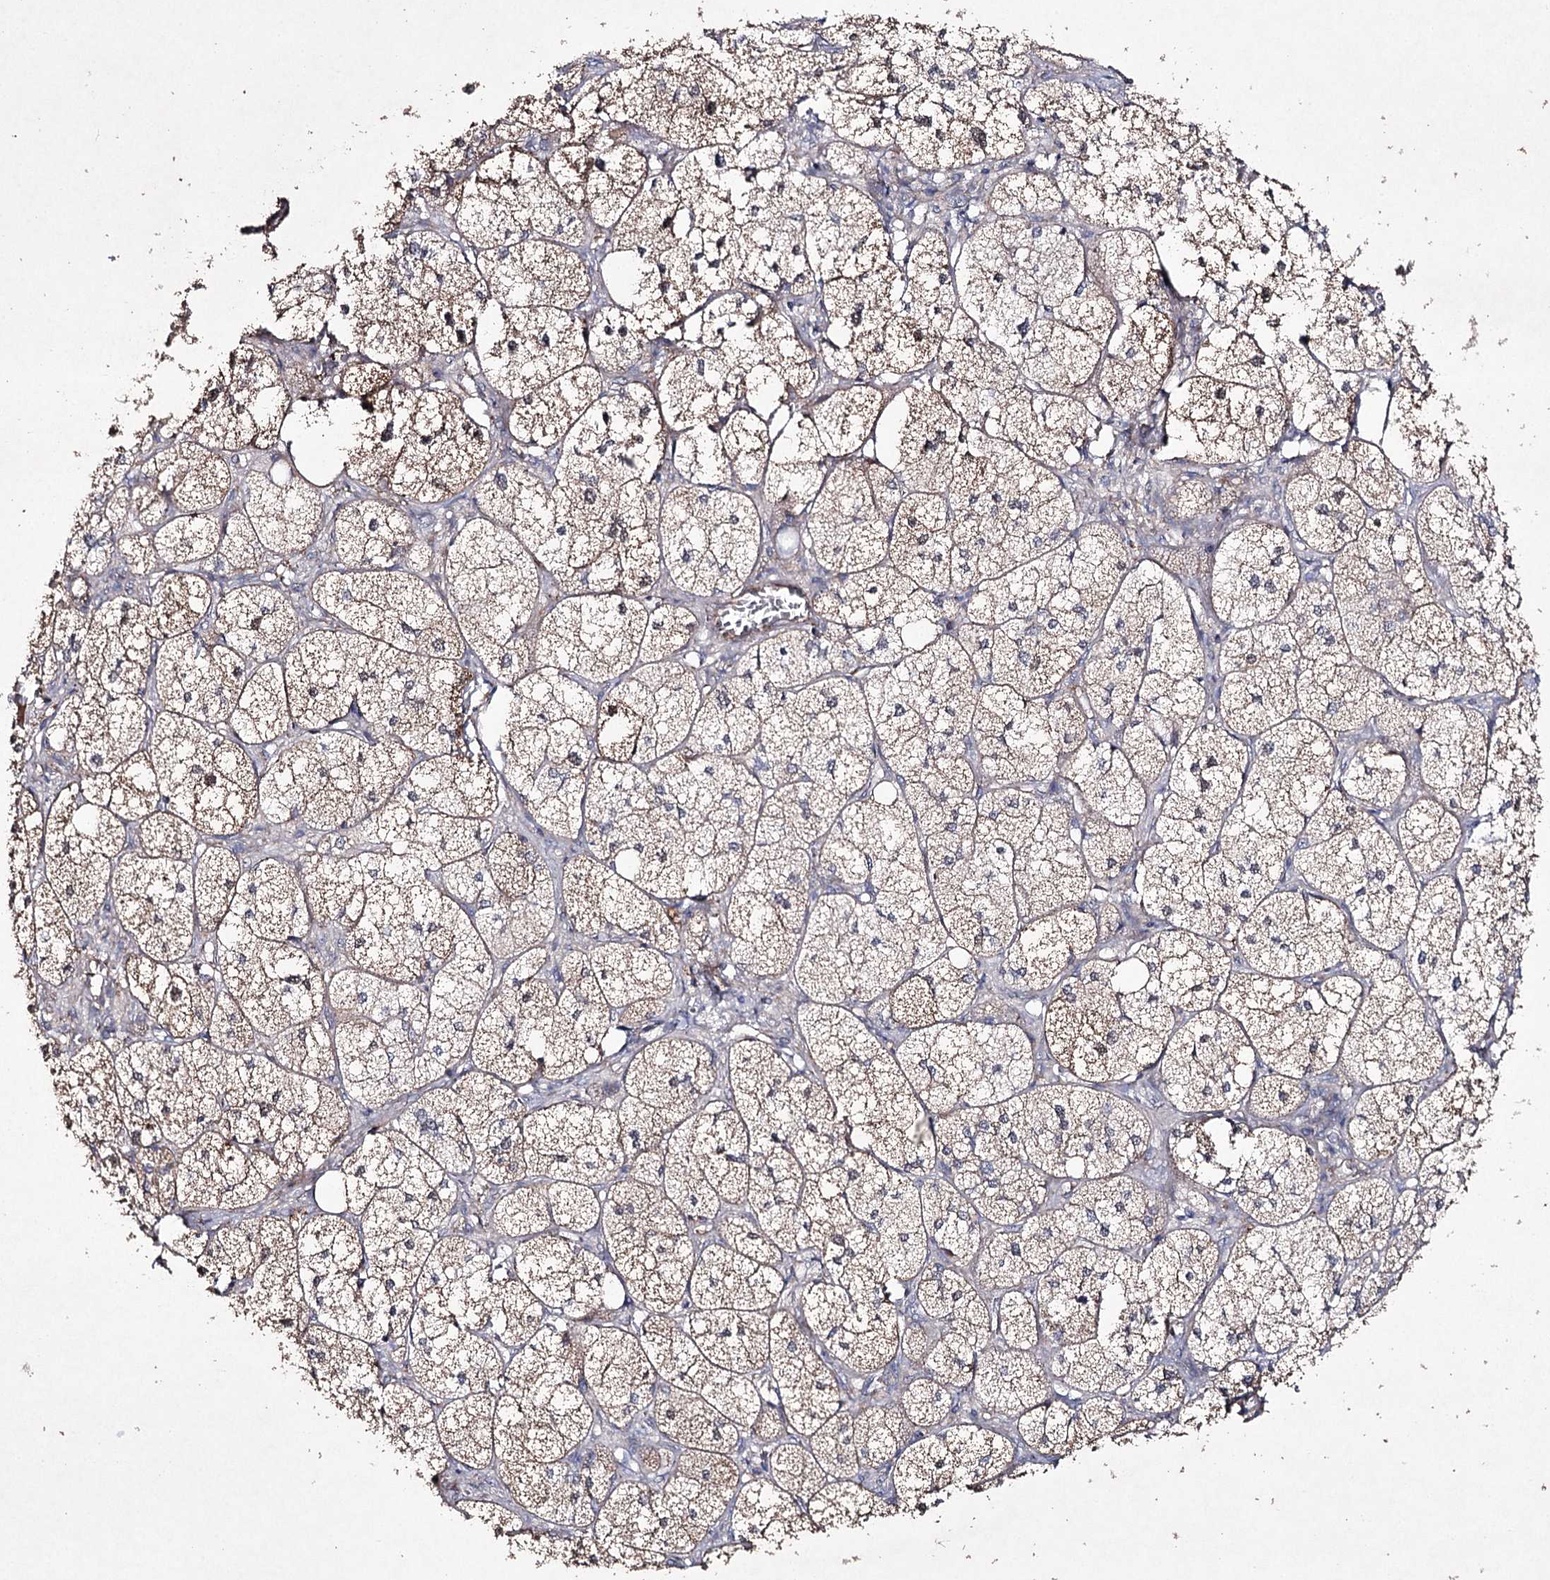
{"staining": {"intensity": "moderate", "quantity": "25%-75%", "location": "cytoplasmic/membranous"}, "tissue": "adrenal gland", "cell_type": "Glandular cells", "image_type": "normal", "snomed": [{"axis": "morphology", "description": "Normal tissue, NOS"}, {"axis": "topography", "description": "Adrenal gland"}], "caption": "Glandular cells reveal medium levels of moderate cytoplasmic/membranous staining in about 25%-75% of cells in unremarkable human adrenal gland.", "gene": "SEMA4G", "patient": {"sex": "female", "age": 61}}